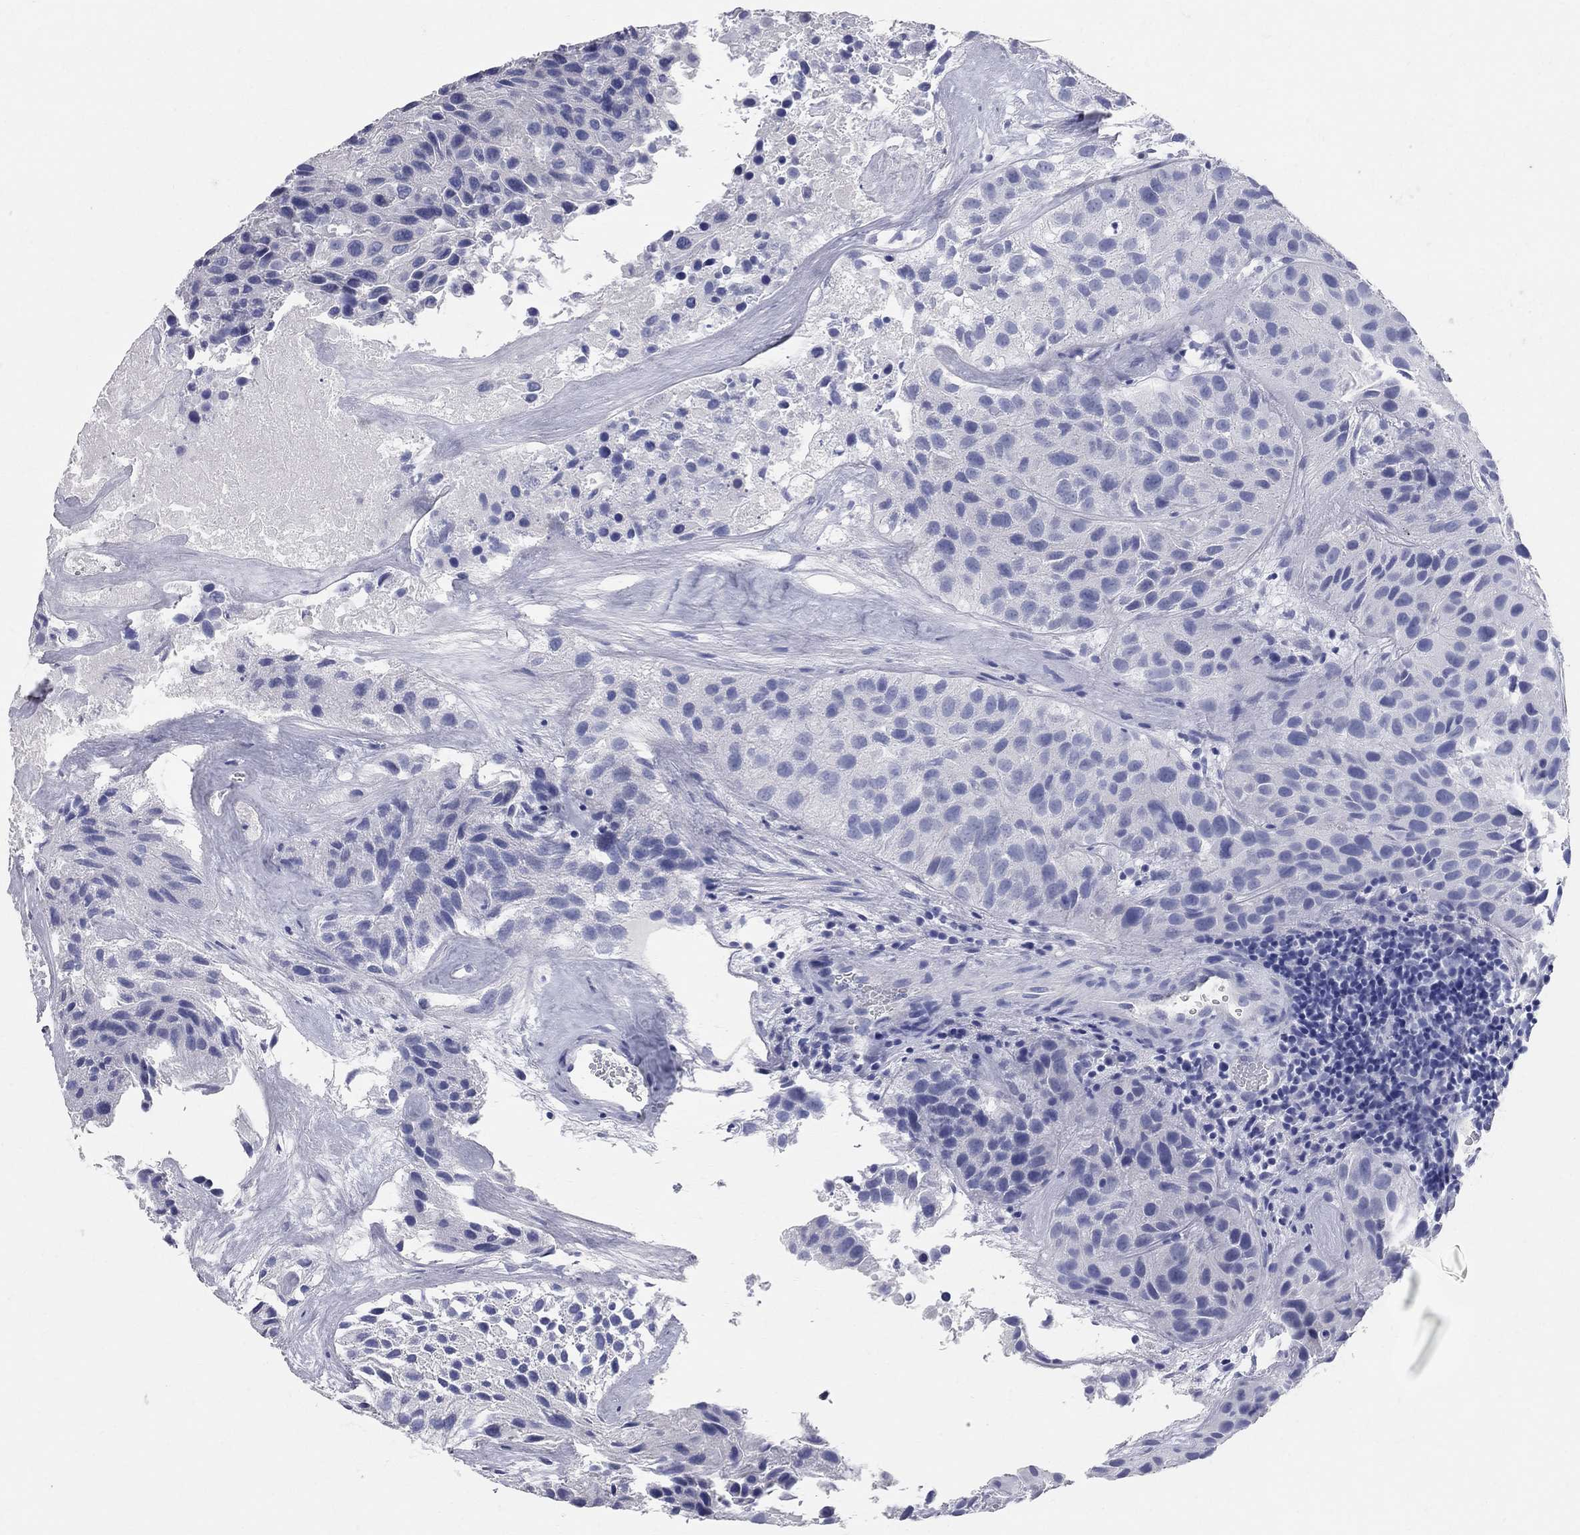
{"staining": {"intensity": "negative", "quantity": "none", "location": "none"}, "tissue": "urothelial cancer", "cell_type": "Tumor cells", "image_type": "cancer", "snomed": [{"axis": "morphology", "description": "Urothelial carcinoma, Low grade"}, {"axis": "topography", "description": "Urinary bladder"}], "caption": "The photomicrograph displays no significant expression in tumor cells of low-grade urothelial carcinoma.", "gene": "AOX1", "patient": {"sex": "female", "age": 87}}